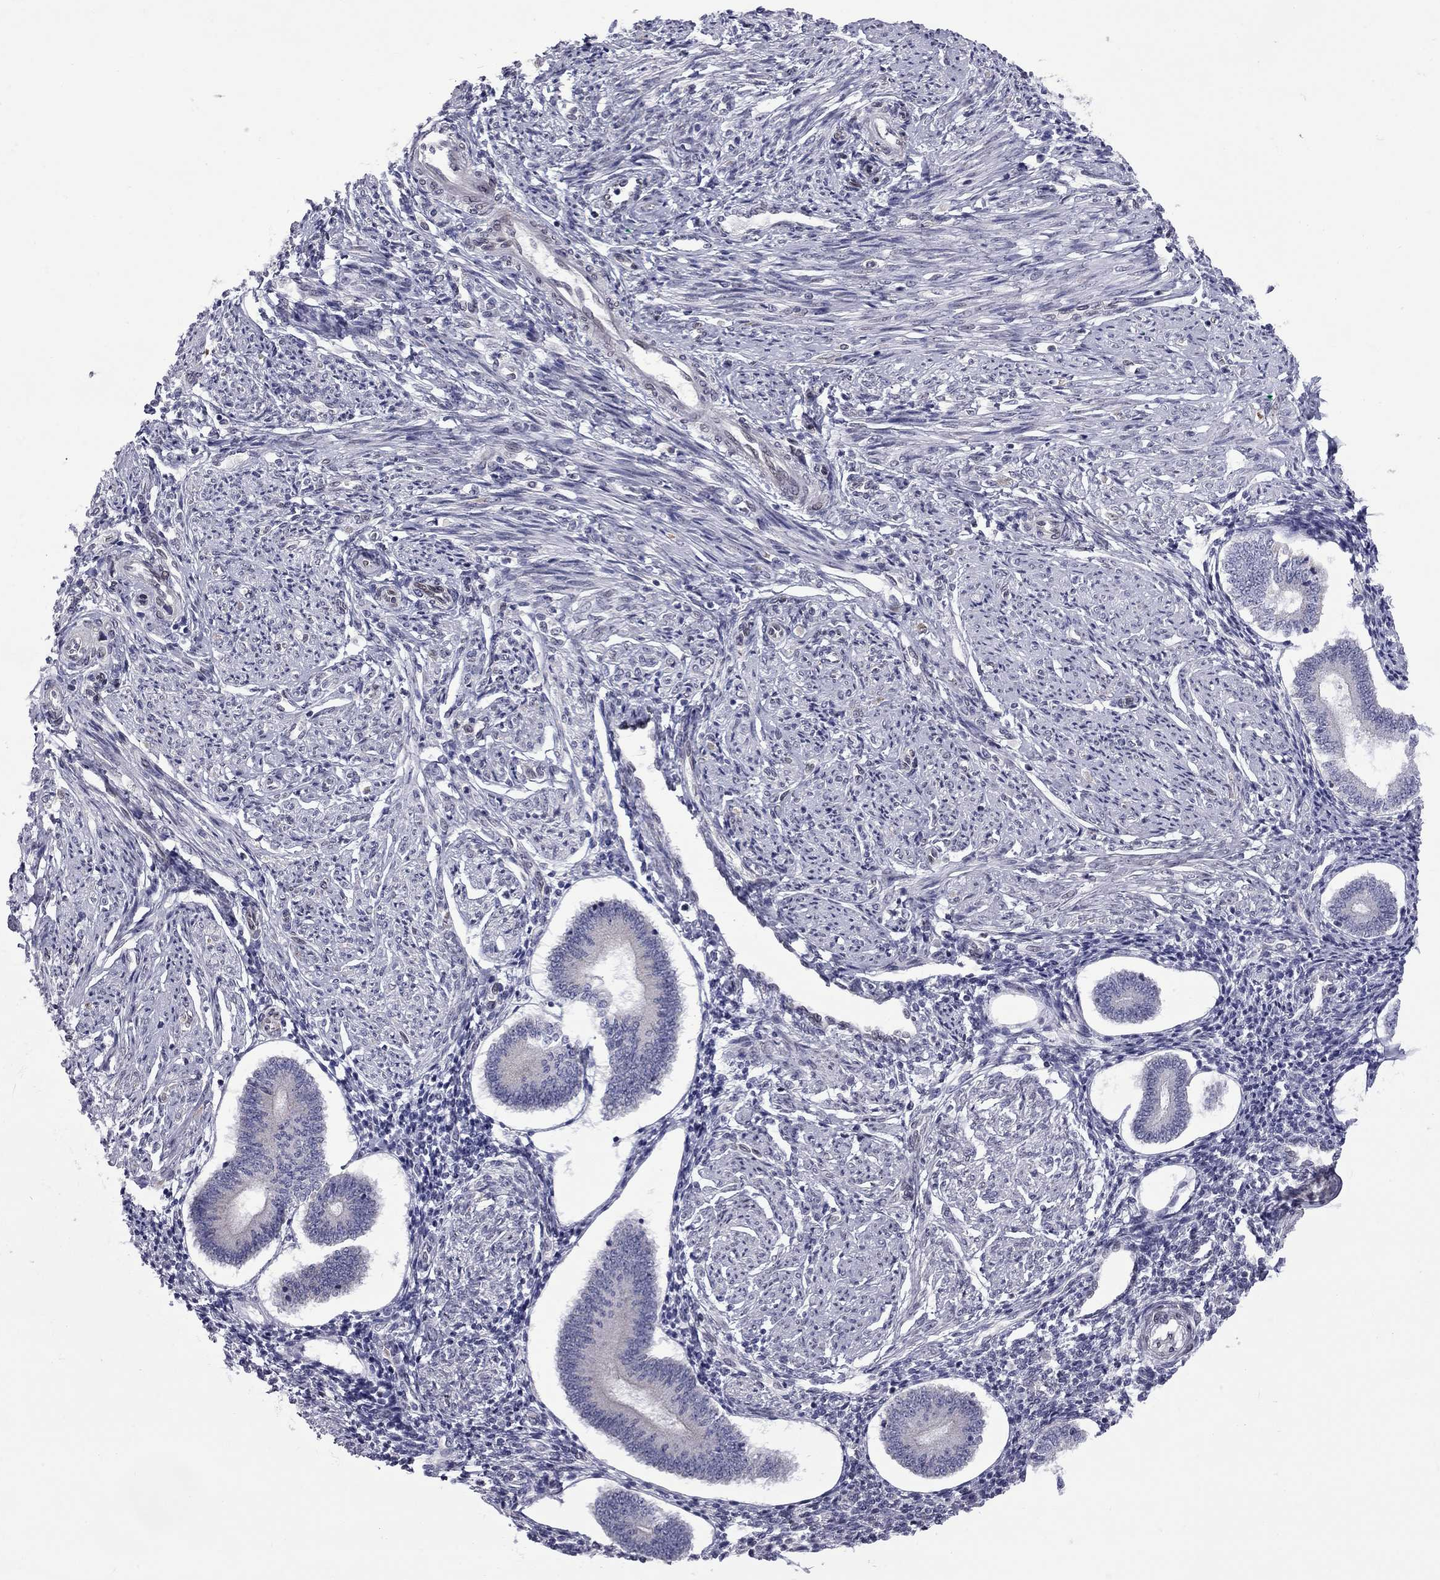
{"staining": {"intensity": "negative", "quantity": "none", "location": "none"}, "tissue": "endometrium", "cell_type": "Cells in endometrial stroma", "image_type": "normal", "snomed": [{"axis": "morphology", "description": "Normal tissue, NOS"}, {"axis": "topography", "description": "Endometrium"}], "caption": "High magnification brightfield microscopy of normal endometrium stained with DAB (3,3'-diaminobenzidine) (brown) and counterstained with hematoxylin (blue): cells in endometrial stroma show no significant expression.", "gene": "CLTCL1", "patient": {"sex": "female", "age": 40}}